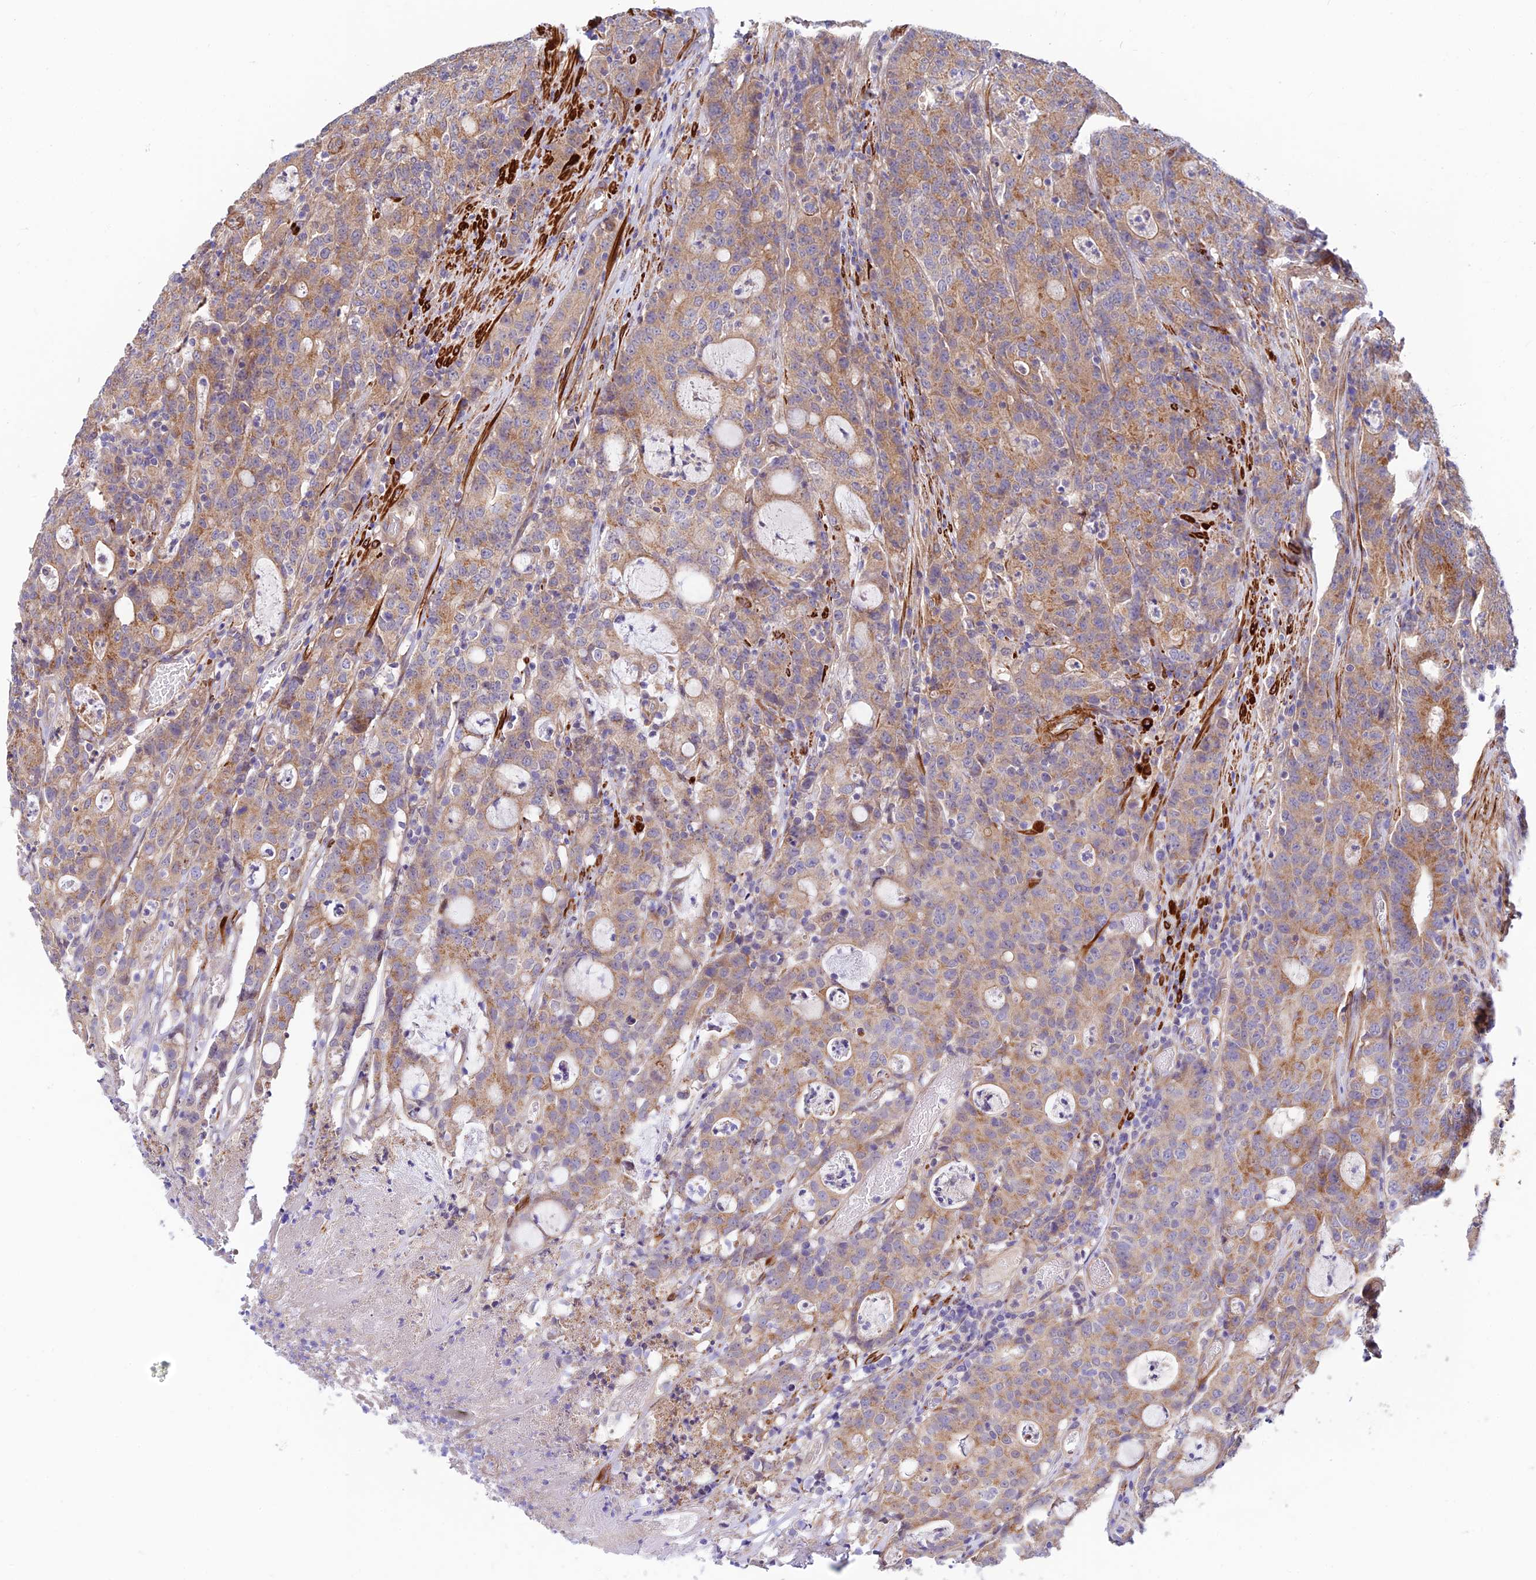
{"staining": {"intensity": "moderate", "quantity": ">75%", "location": "cytoplasmic/membranous"}, "tissue": "colorectal cancer", "cell_type": "Tumor cells", "image_type": "cancer", "snomed": [{"axis": "morphology", "description": "Adenocarcinoma, NOS"}, {"axis": "topography", "description": "Colon"}], "caption": "Immunohistochemical staining of adenocarcinoma (colorectal) demonstrates medium levels of moderate cytoplasmic/membranous protein positivity in about >75% of tumor cells.", "gene": "ANKRD50", "patient": {"sex": "male", "age": 83}}